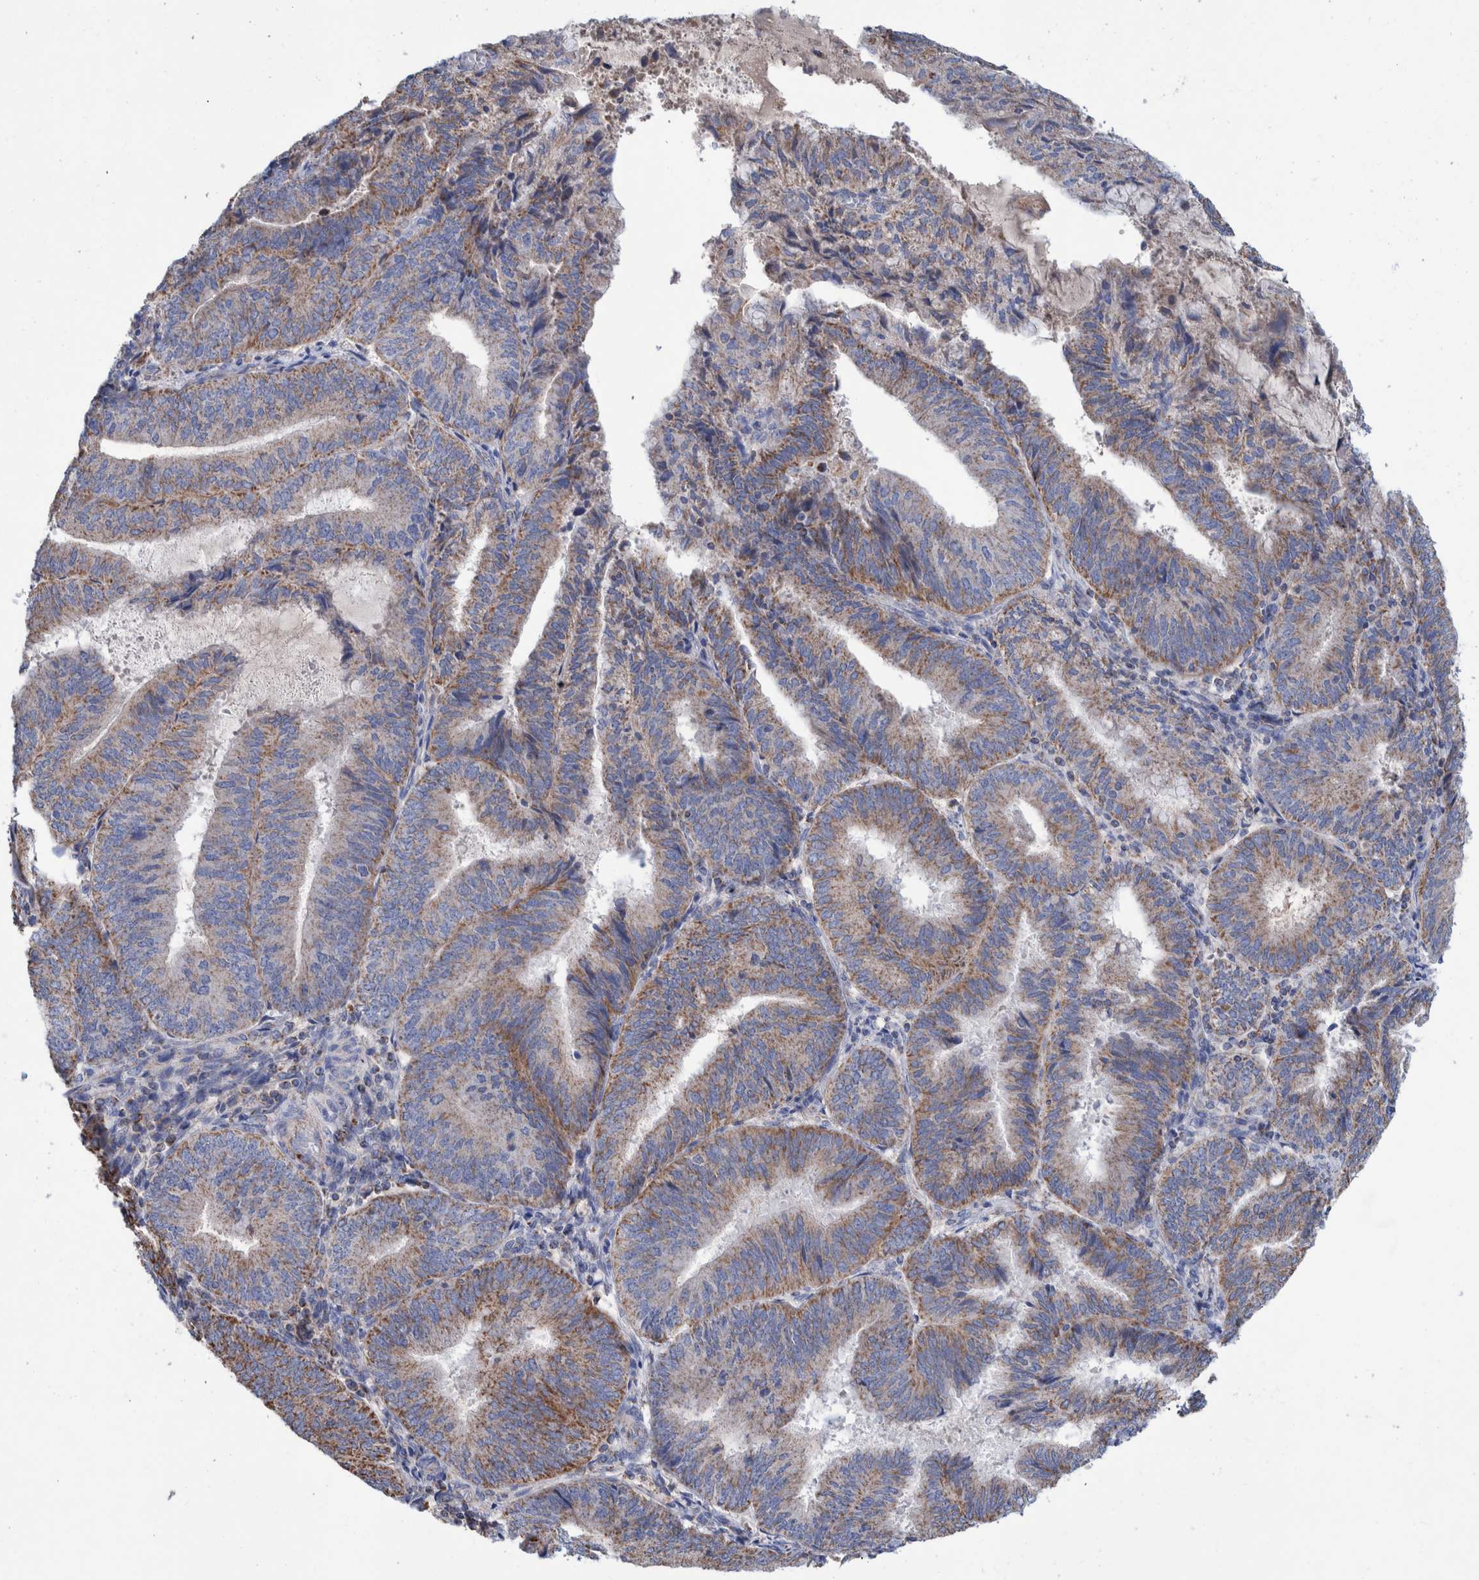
{"staining": {"intensity": "moderate", "quantity": ">75%", "location": "cytoplasmic/membranous"}, "tissue": "endometrial cancer", "cell_type": "Tumor cells", "image_type": "cancer", "snomed": [{"axis": "morphology", "description": "Adenocarcinoma, NOS"}, {"axis": "topography", "description": "Endometrium"}], "caption": "A brown stain highlights moderate cytoplasmic/membranous staining of a protein in human adenocarcinoma (endometrial) tumor cells.", "gene": "DECR1", "patient": {"sex": "female", "age": 81}}